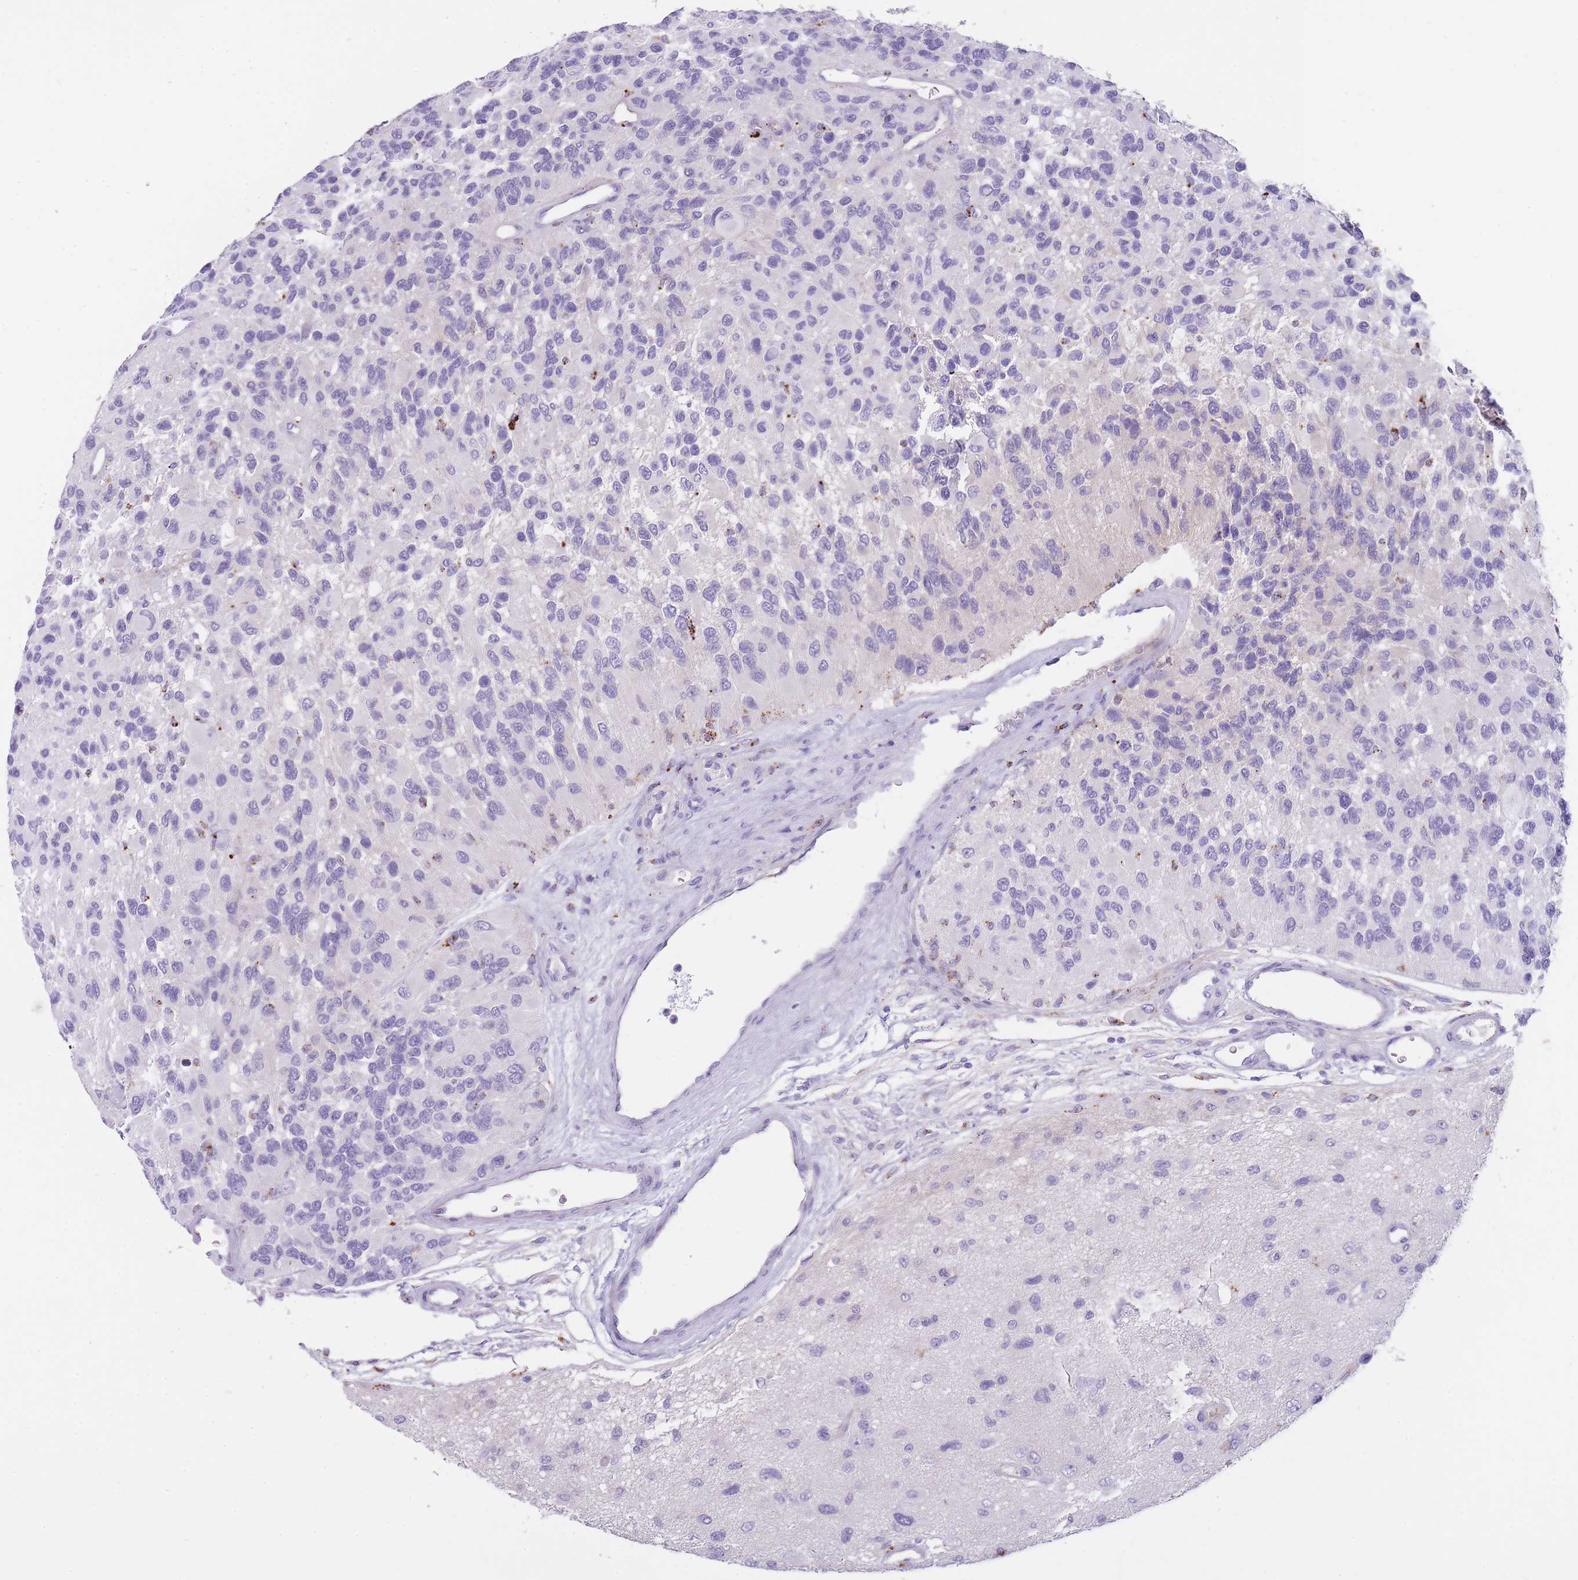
{"staining": {"intensity": "negative", "quantity": "none", "location": "none"}, "tissue": "glioma", "cell_type": "Tumor cells", "image_type": "cancer", "snomed": [{"axis": "morphology", "description": "Glioma, malignant, High grade"}, {"axis": "topography", "description": "Brain"}], "caption": "An IHC micrograph of glioma is shown. There is no staining in tumor cells of glioma.", "gene": "GNAT1", "patient": {"sex": "male", "age": 77}}